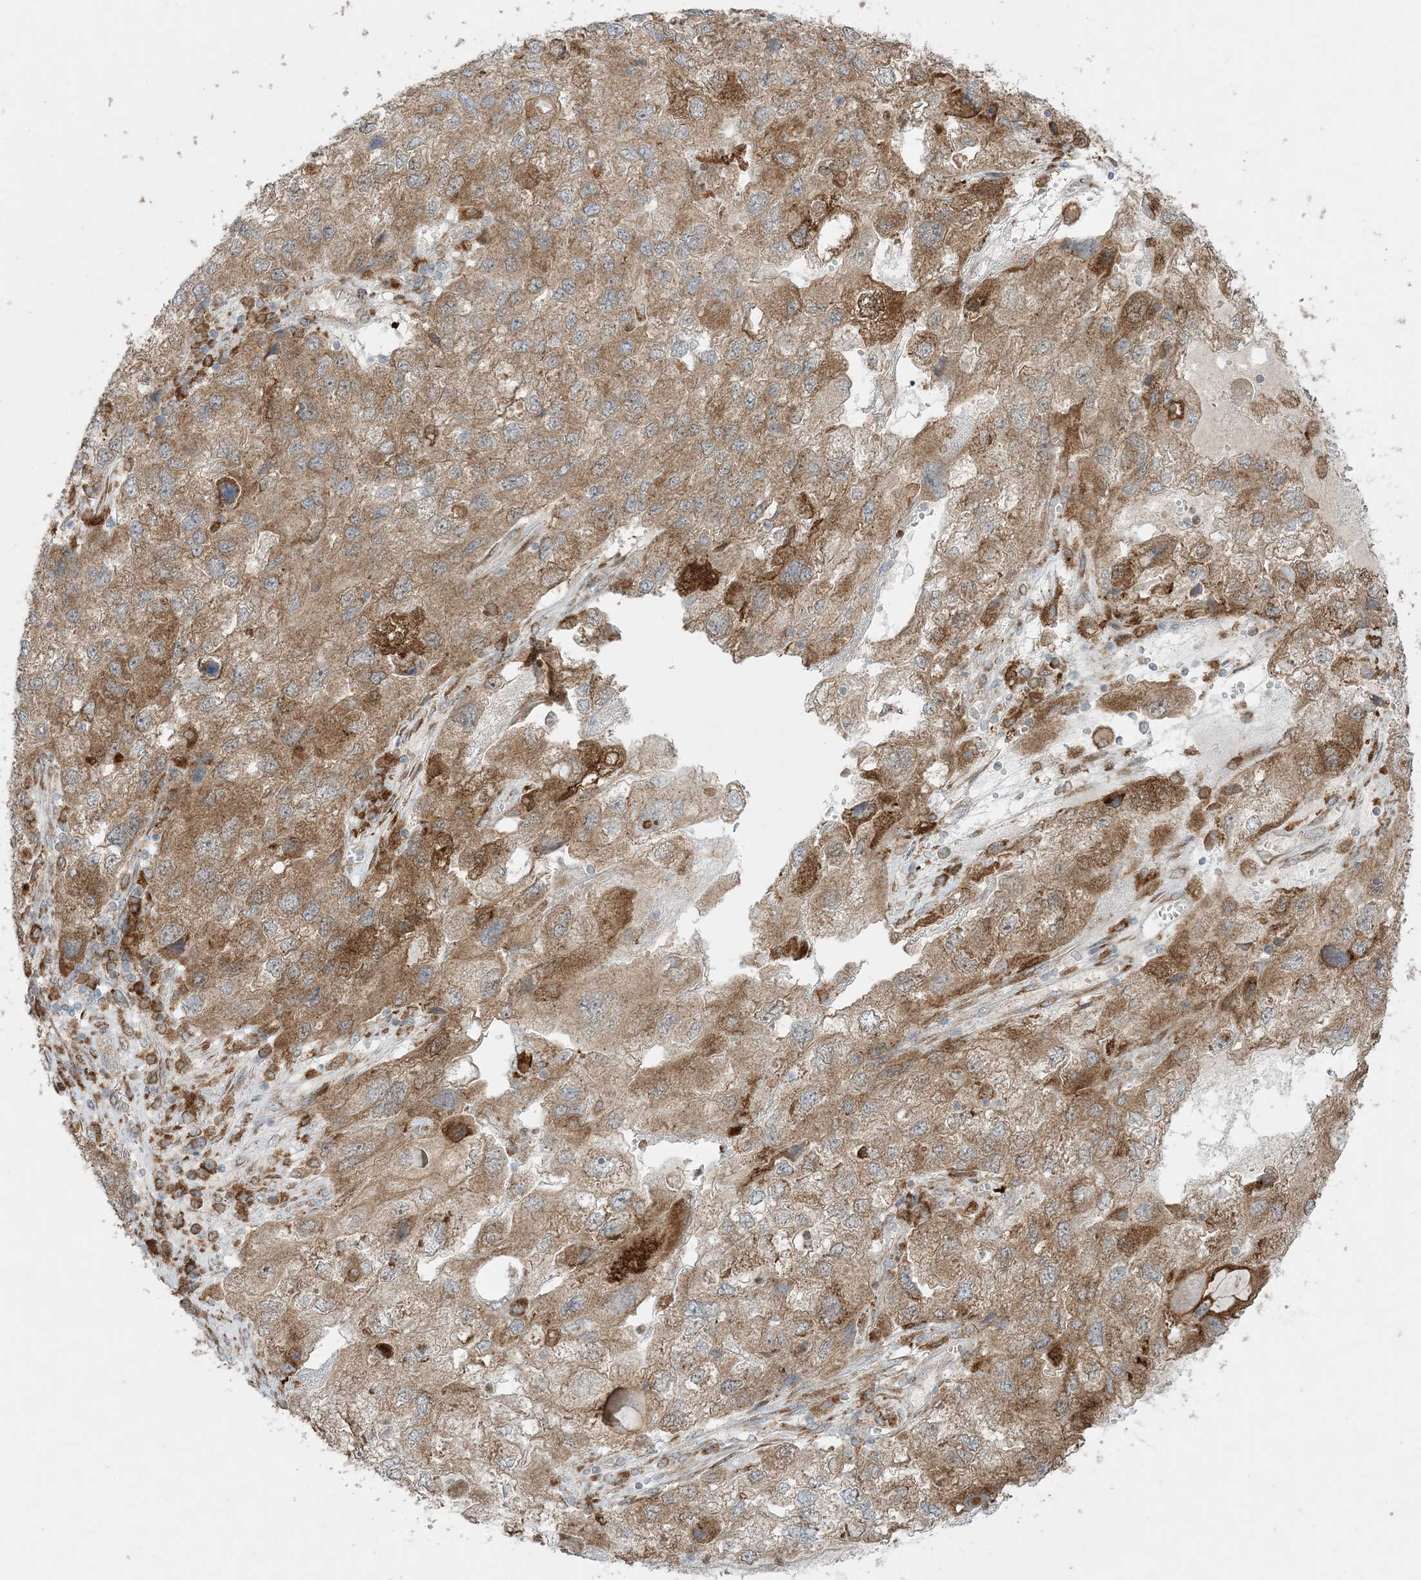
{"staining": {"intensity": "moderate", "quantity": ">75%", "location": "cytoplasmic/membranous"}, "tissue": "endometrial cancer", "cell_type": "Tumor cells", "image_type": "cancer", "snomed": [{"axis": "morphology", "description": "Adenocarcinoma, NOS"}, {"axis": "topography", "description": "Endometrium"}], "caption": "This is a micrograph of IHC staining of endometrial cancer, which shows moderate expression in the cytoplasmic/membranous of tumor cells.", "gene": "ODC1", "patient": {"sex": "female", "age": 49}}